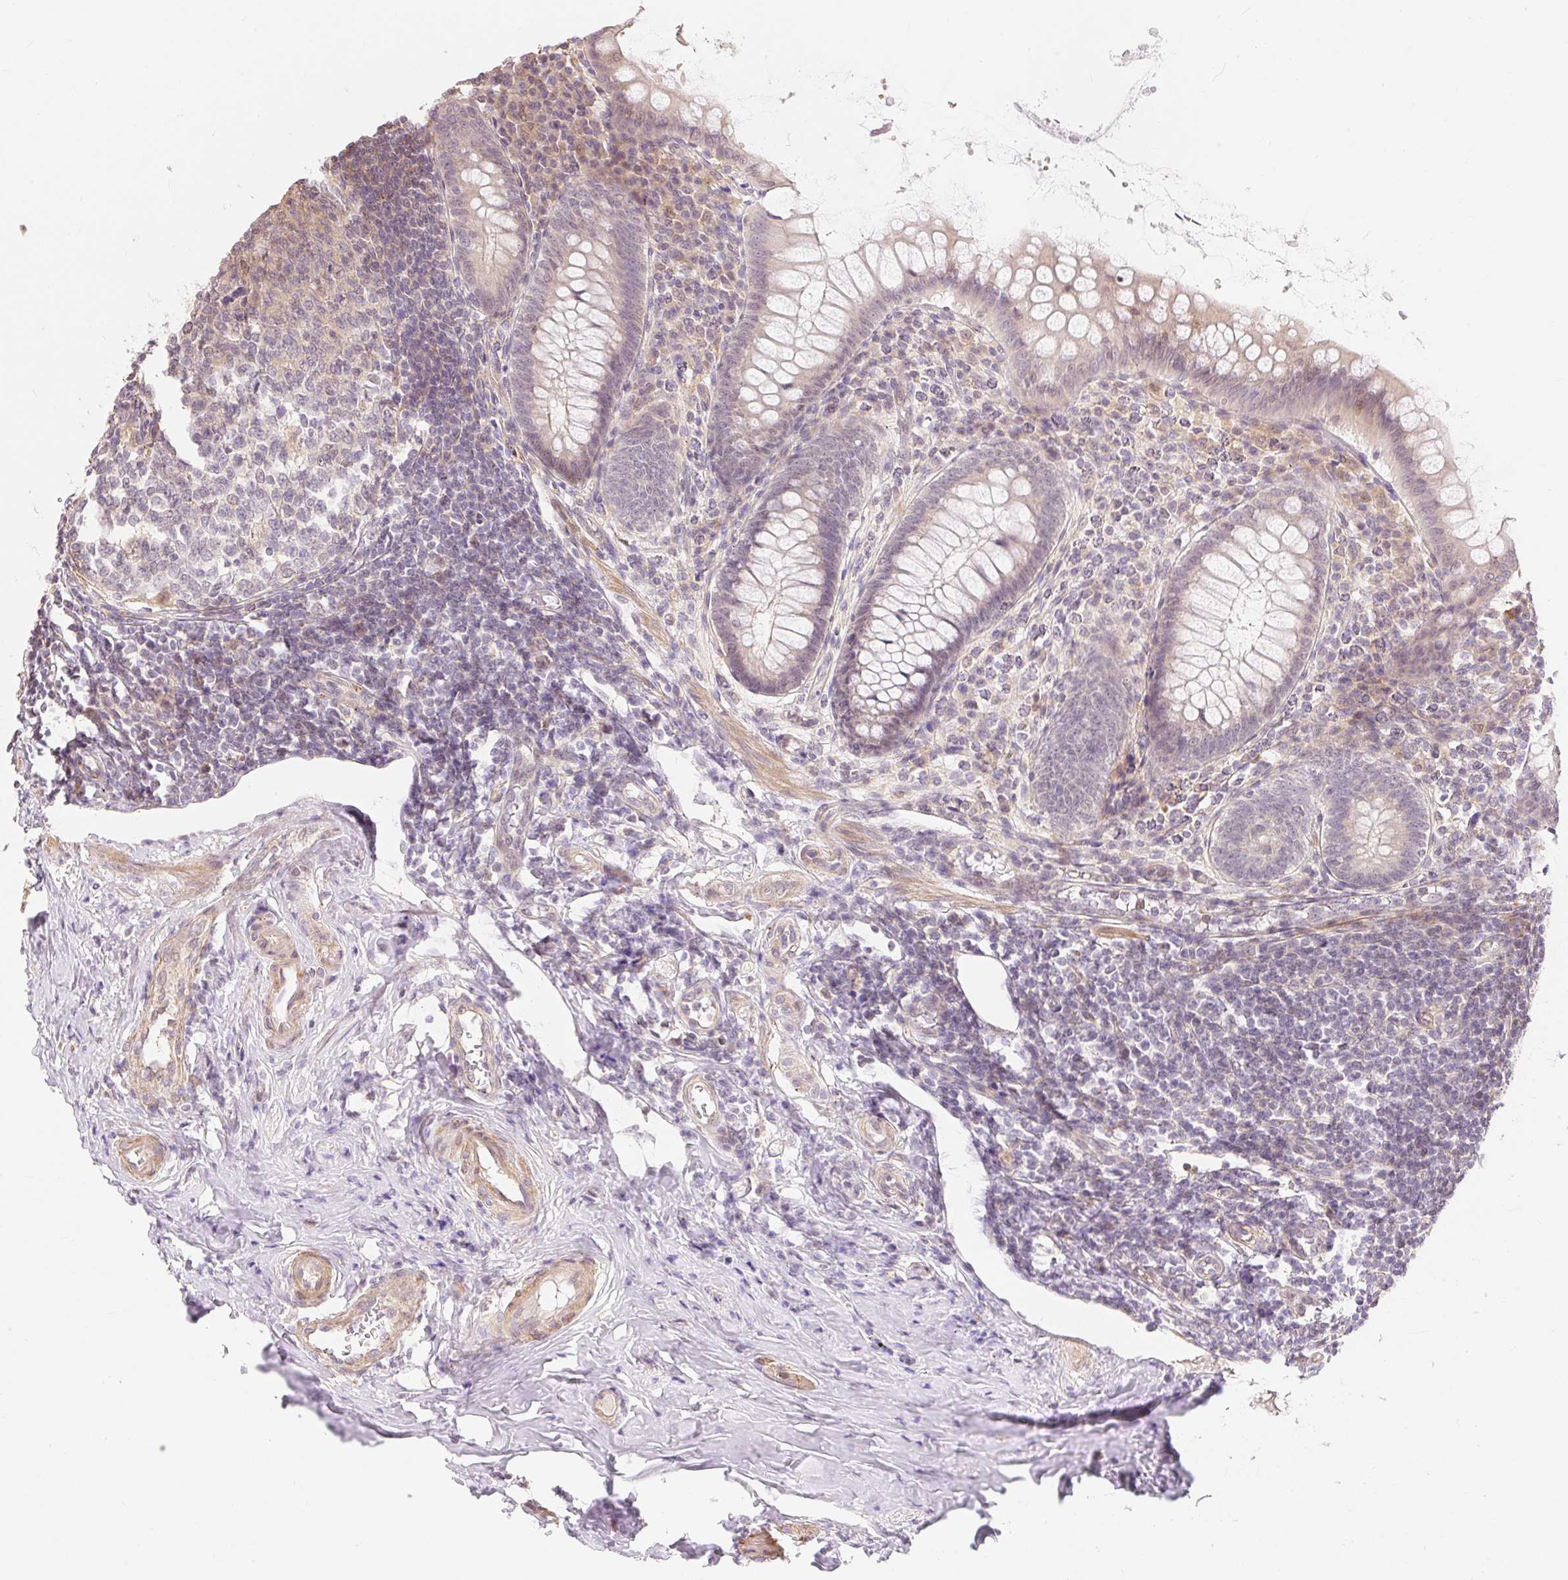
{"staining": {"intensity": "weak", "quantity": "25%-75%", "location": "cytoplasmic/membranous,nuclear"}, "tissue": "appendix", "cell_type": "Glandular cells", "image_type": "normal", "snomed": [{"axis": "morphology", "description": "Normal tissue, NOS"}, {"axis": "topography", "description": "Appendix"}], "caption": "This photomicrograph demonstrates benign appendix stained with IHC to label a protein in brown. The cytoplasmic/membranous,nuclear of glandular cells show weak positivity for the protein. Nuclei are counter-stained blue.", "gene": "EMC10", "patient": {"sex": "female", "age": 33}}